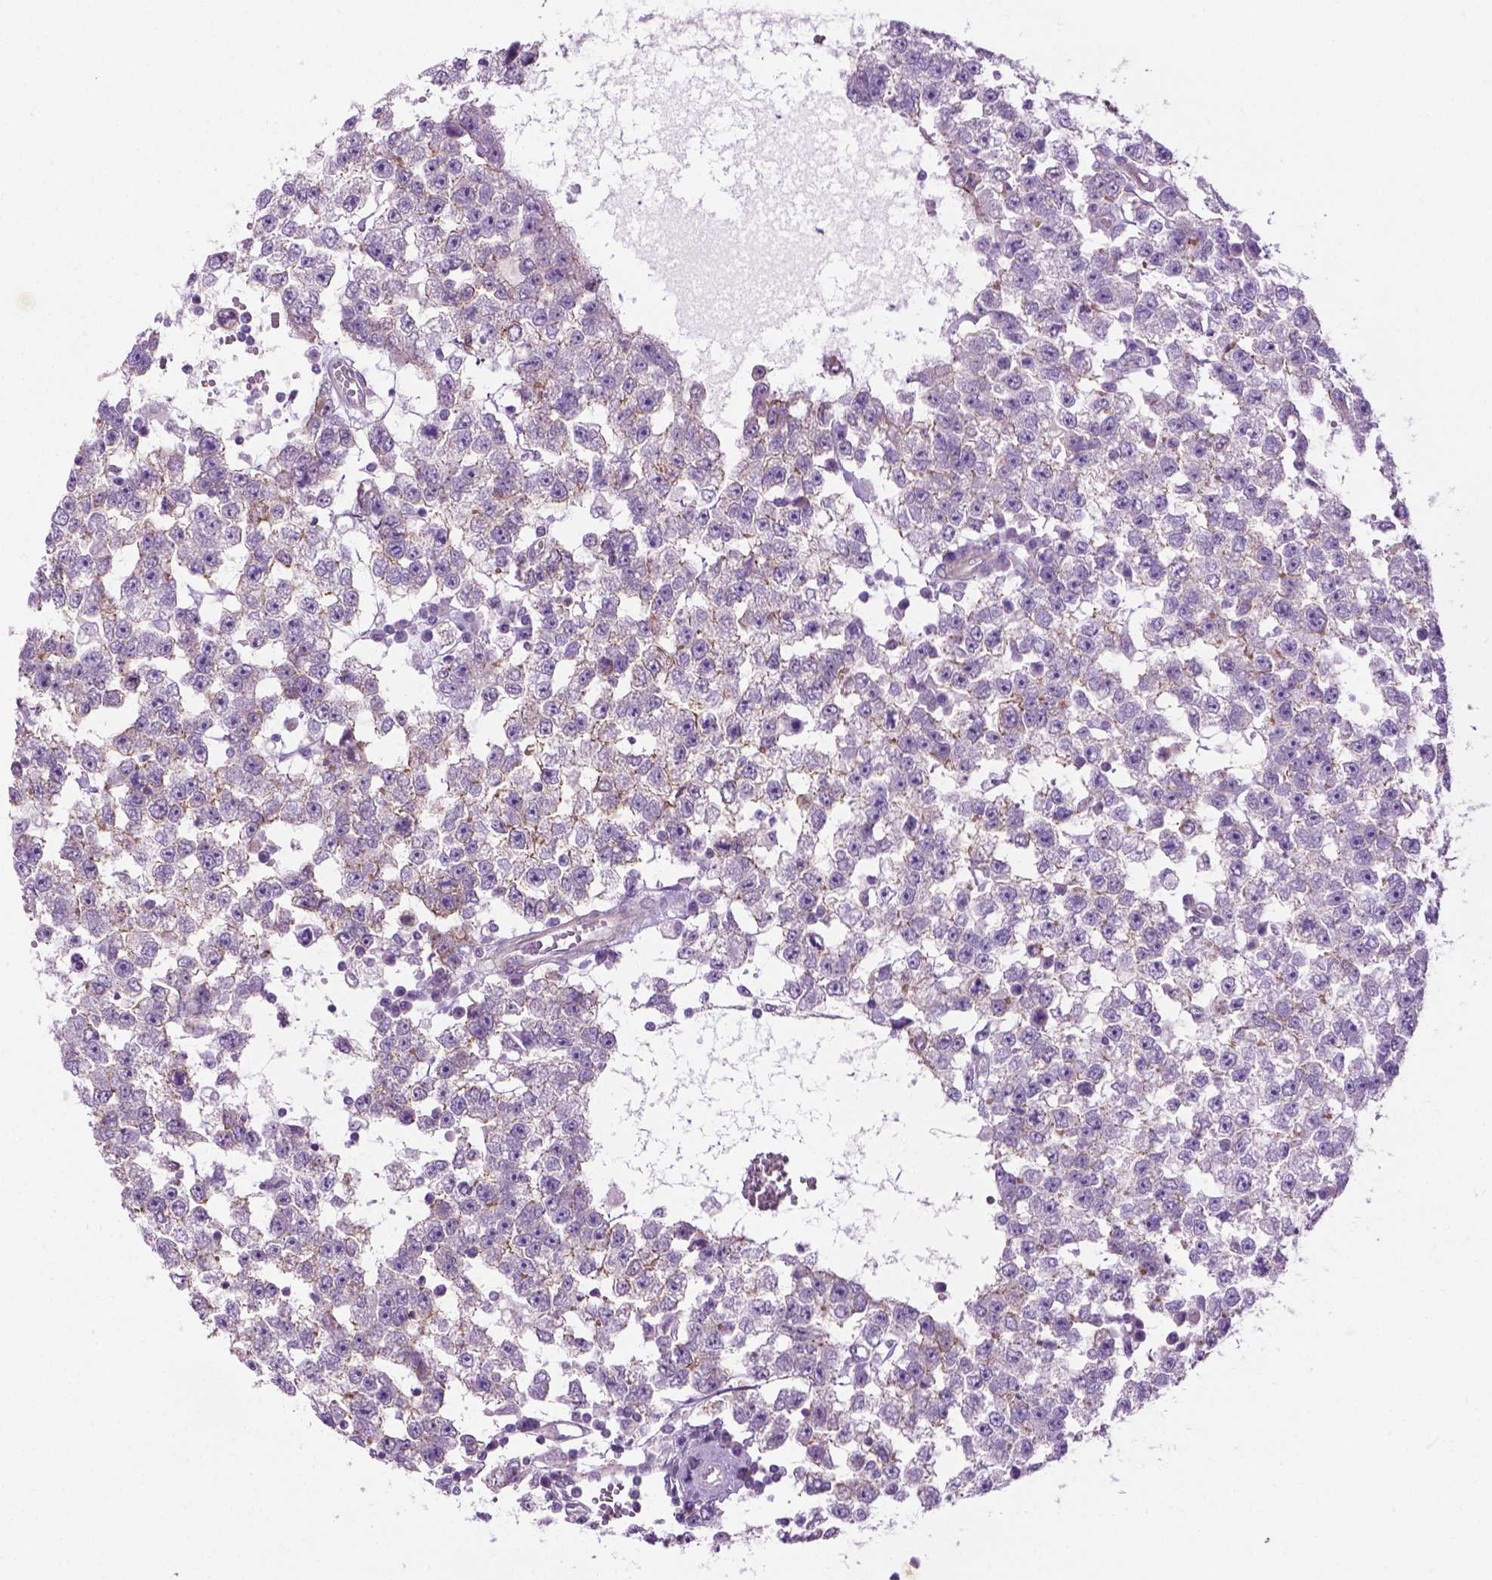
{"staining": {"intensity": "negative", "quantity": "none", "location": "none"}, "tissue": "testis cancer", "cell_type": "Tumor cells", "image_type": "cancer", "snomed": [{"axis": "morphology", "description": "Seminoma, NOS"}, {"axis": "topography", "description": "Testis"}], "caption": "Seminoma (testis) was stained to show a protein in brown. There is no significant staining in tumor cells.", "gene": "SPECC1L", "patient": {"sex": "male", "age": 34}}